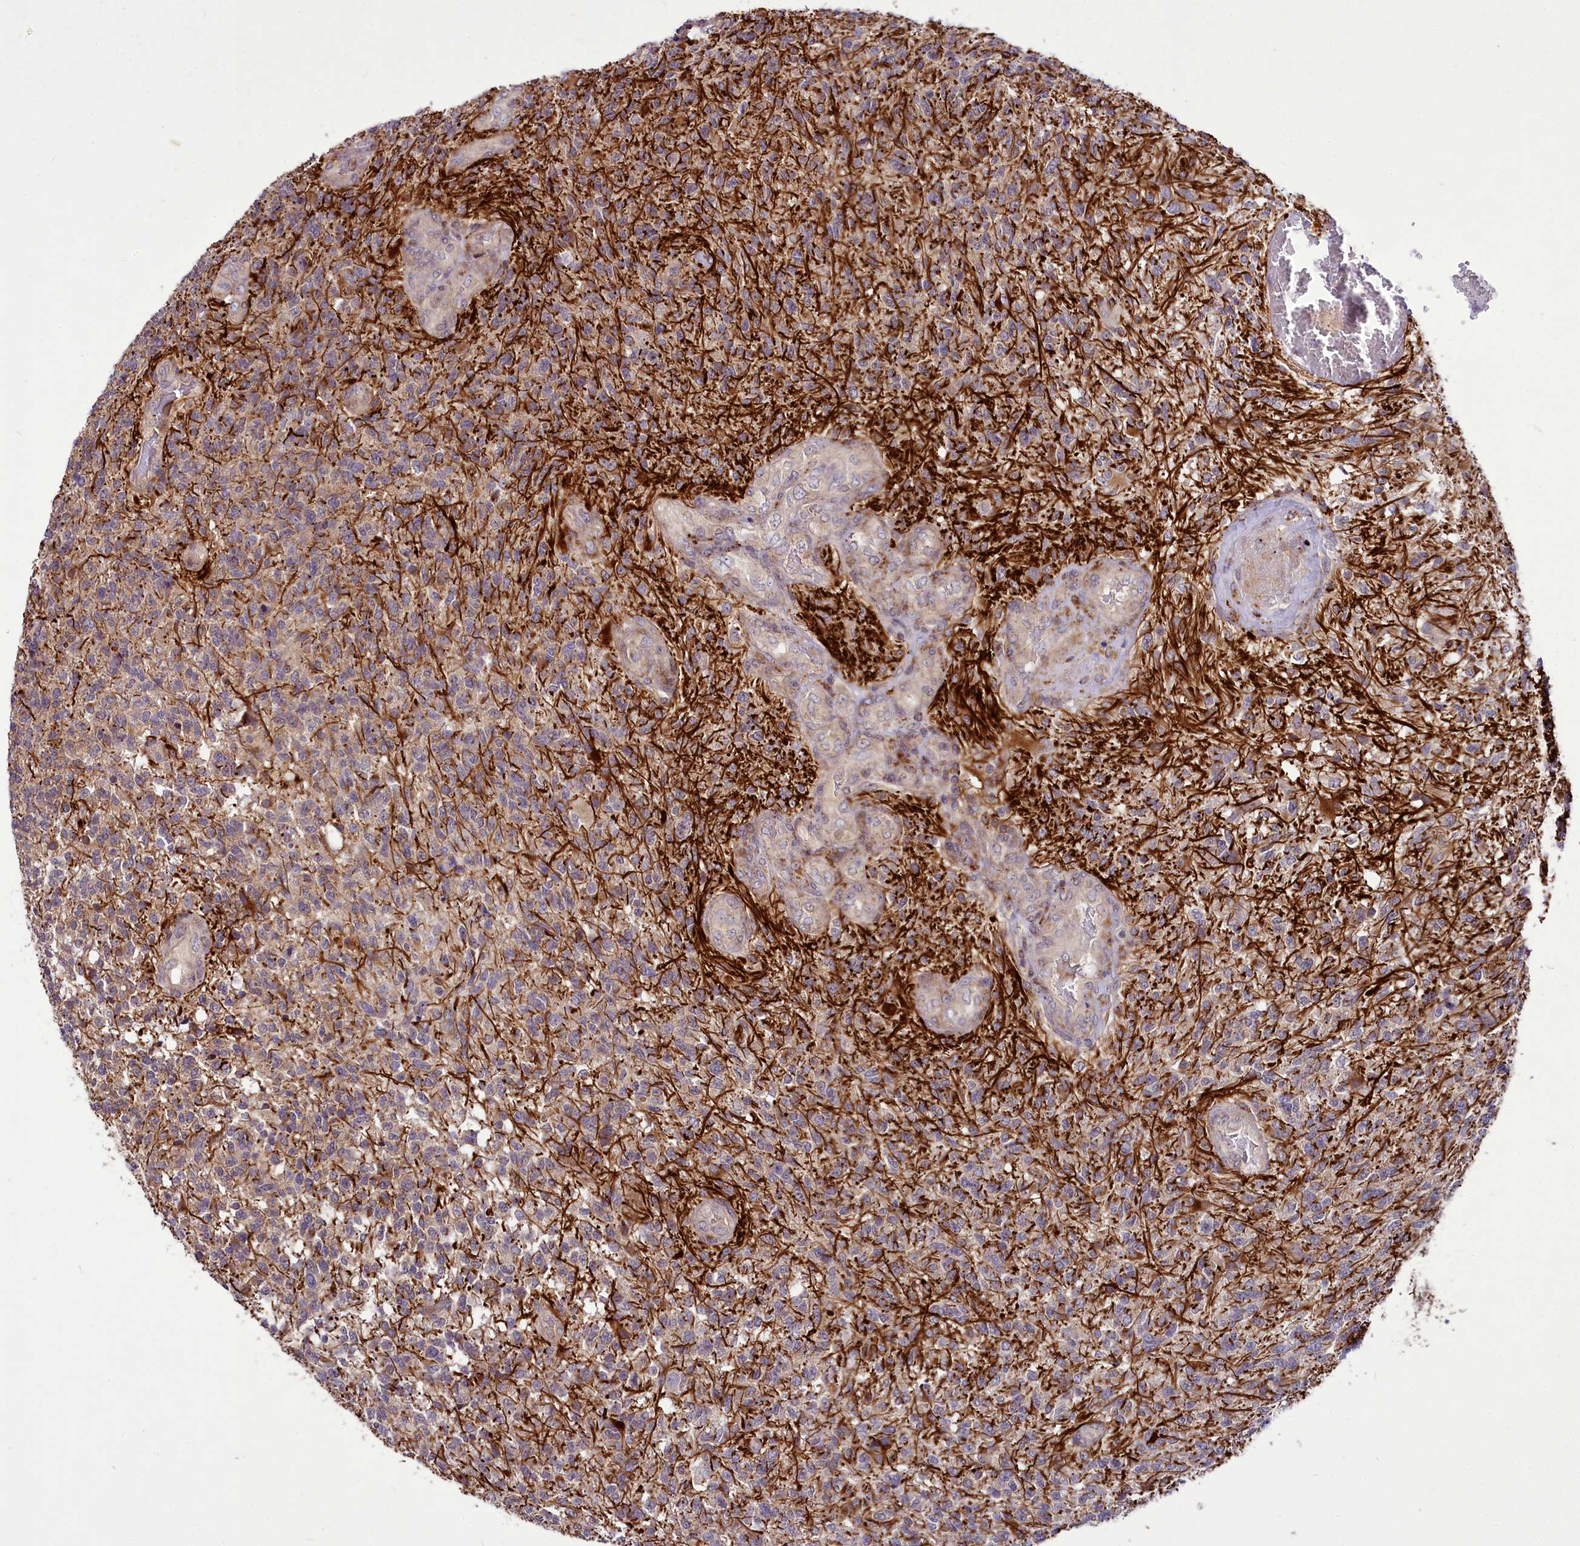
{"staining": {"intensity": "negative", "quantity": "none", "location": "none"}, "tissue": "glioma", "cell_type": "Tumor cells", "image_type": "cancer", "snomed": [{"axis": "morphology", "description": "Glioma, malignant, High grade"}, {"axis": "topography", "description": "Brain"}], "caption": "Immunohistochemistry photomicrograph of neoplastic tissue: malignant high-grade glioma stained with DAB (3,3'-diaminobenzidine) displays no significant protein positivity in tumor cells.", "gene": "C11orf86", "patient": {"sex": "male", "age": 56}}